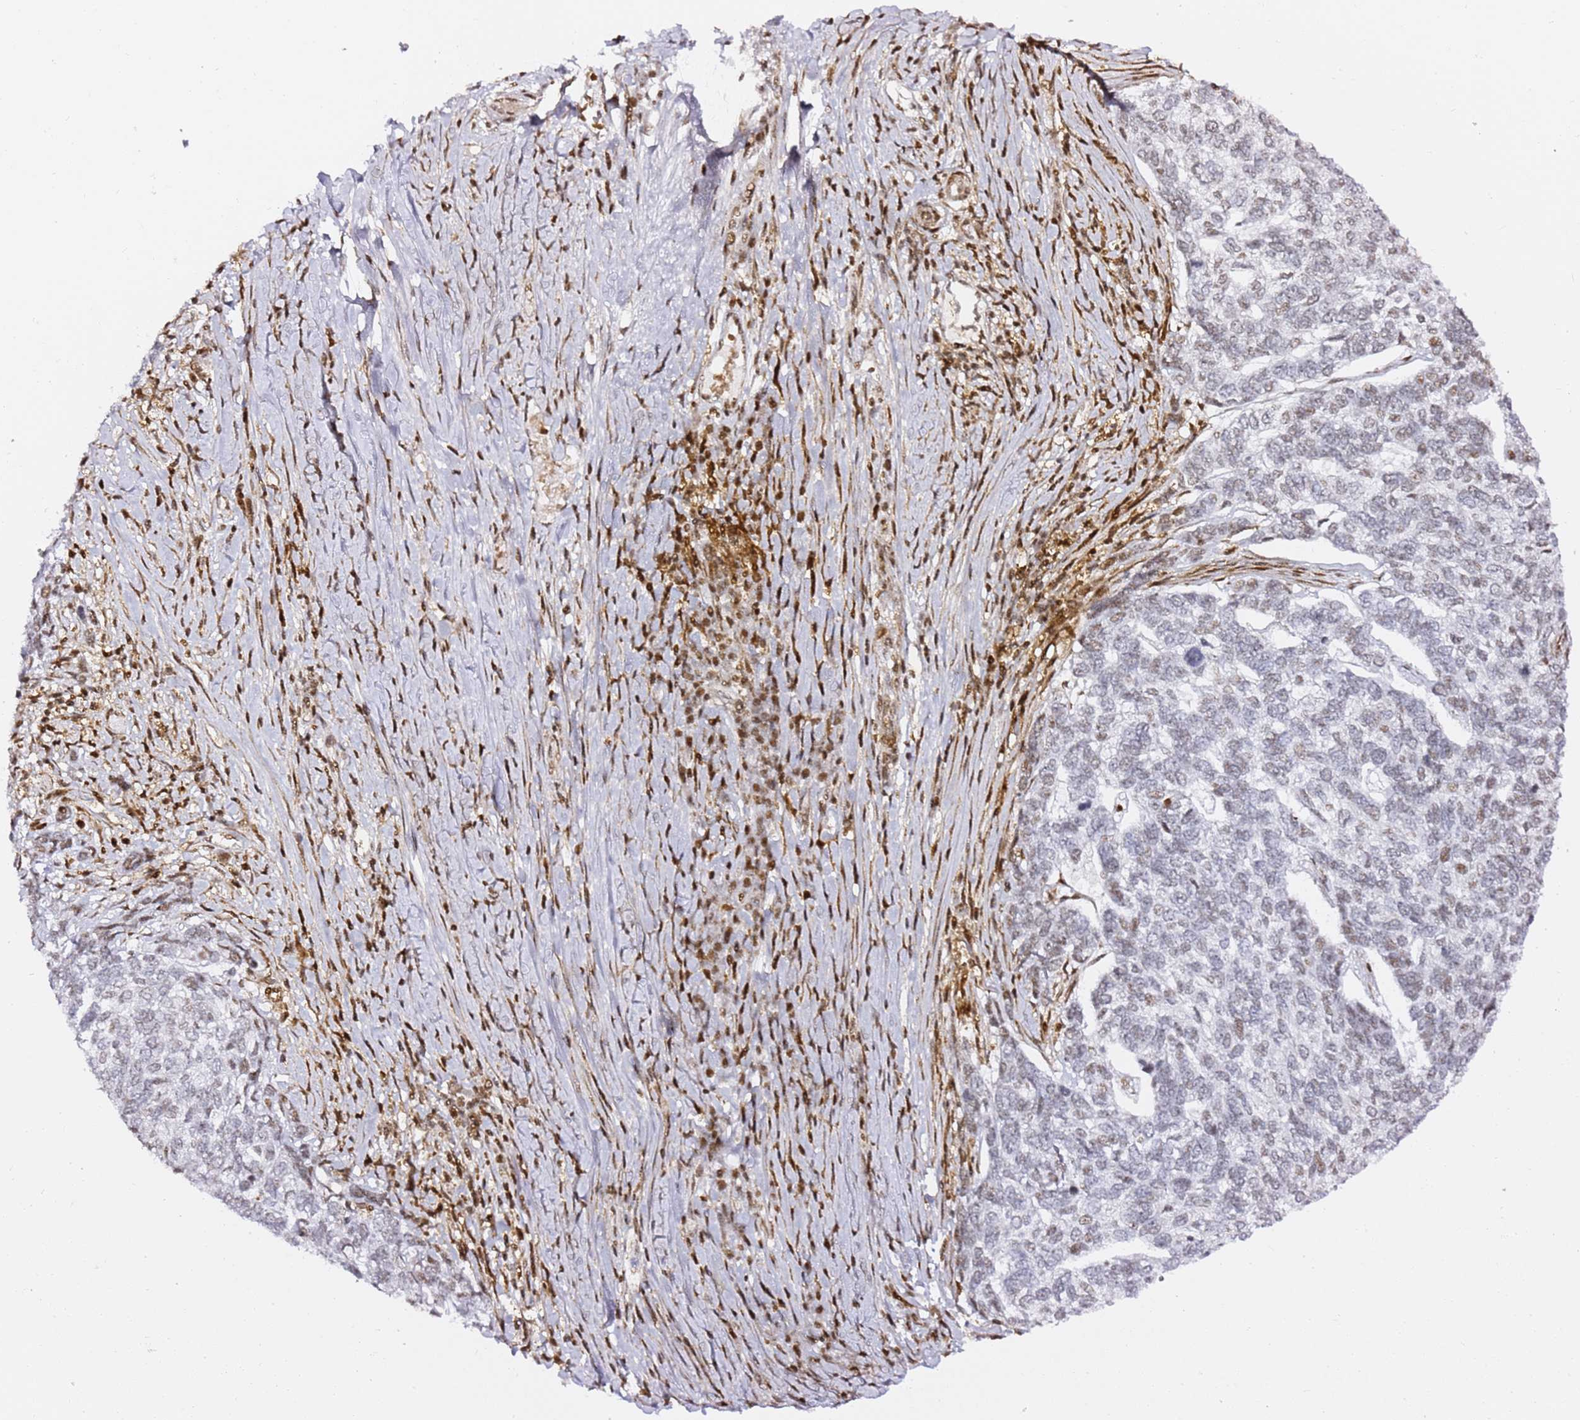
{"staining": {"intensity": "weak", "quantity": "<25%", "location": "nuclear"}, "tissue": "skin cancer", "cell_type": "Tumor cells", "image_type": "cancer", "snomed": [{"axis": "morphology", "description": "Basal cell carcinoma"}, {"axis": "topography", "description": "Skin"}], "caption": "Immunohistochemistry (IHC) of human skin cancer exhibits no expression in tumor cells.", "gene": "GBP2", "patient": {"sex": "female", "age": 65}}